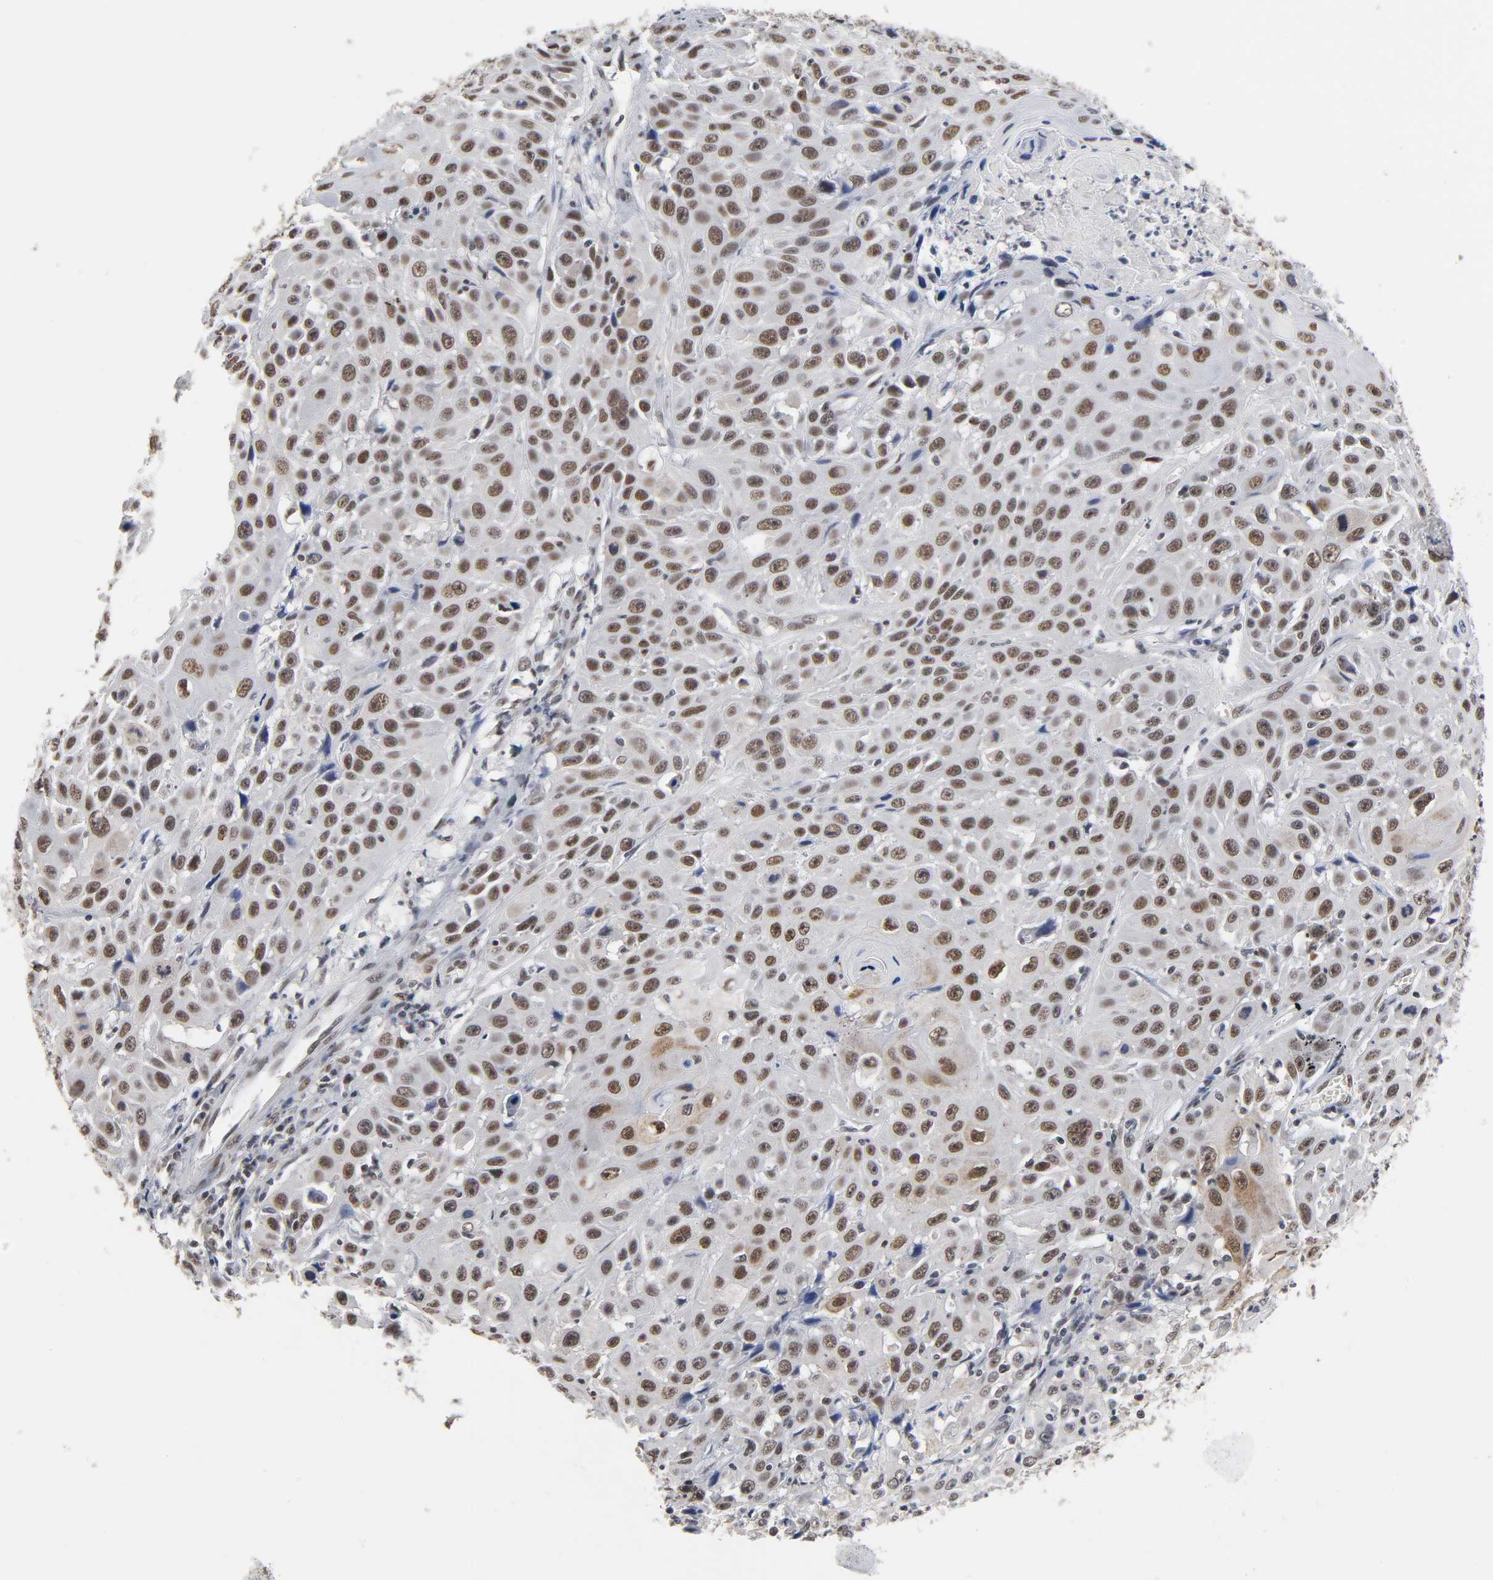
{"staining": {"intensity": "moderate", "quantity": ">75%", "location": "cytoplasmic/membranous,nuclear"}, "tissue": "cervical cancer", "cell_type": "Tumor cells", "image_type": "cancer", "snomed": [{"axis": "morphology", "description": "Squamous cell carcinoma, NOS"}, {"axis": "topography", "description": "Cervix"}], "caption": "DAB (3,3'-diaminobenzidine) immunohistochemical staining of human cervical cancer (squamous cell carcinoma) reveals moderate cytoplasmic/membranous and nuclear protein staining in approximately >75% of tumor cells.", "gene": "TRIM33", "patient": {"sex": "female", "age": 39}}